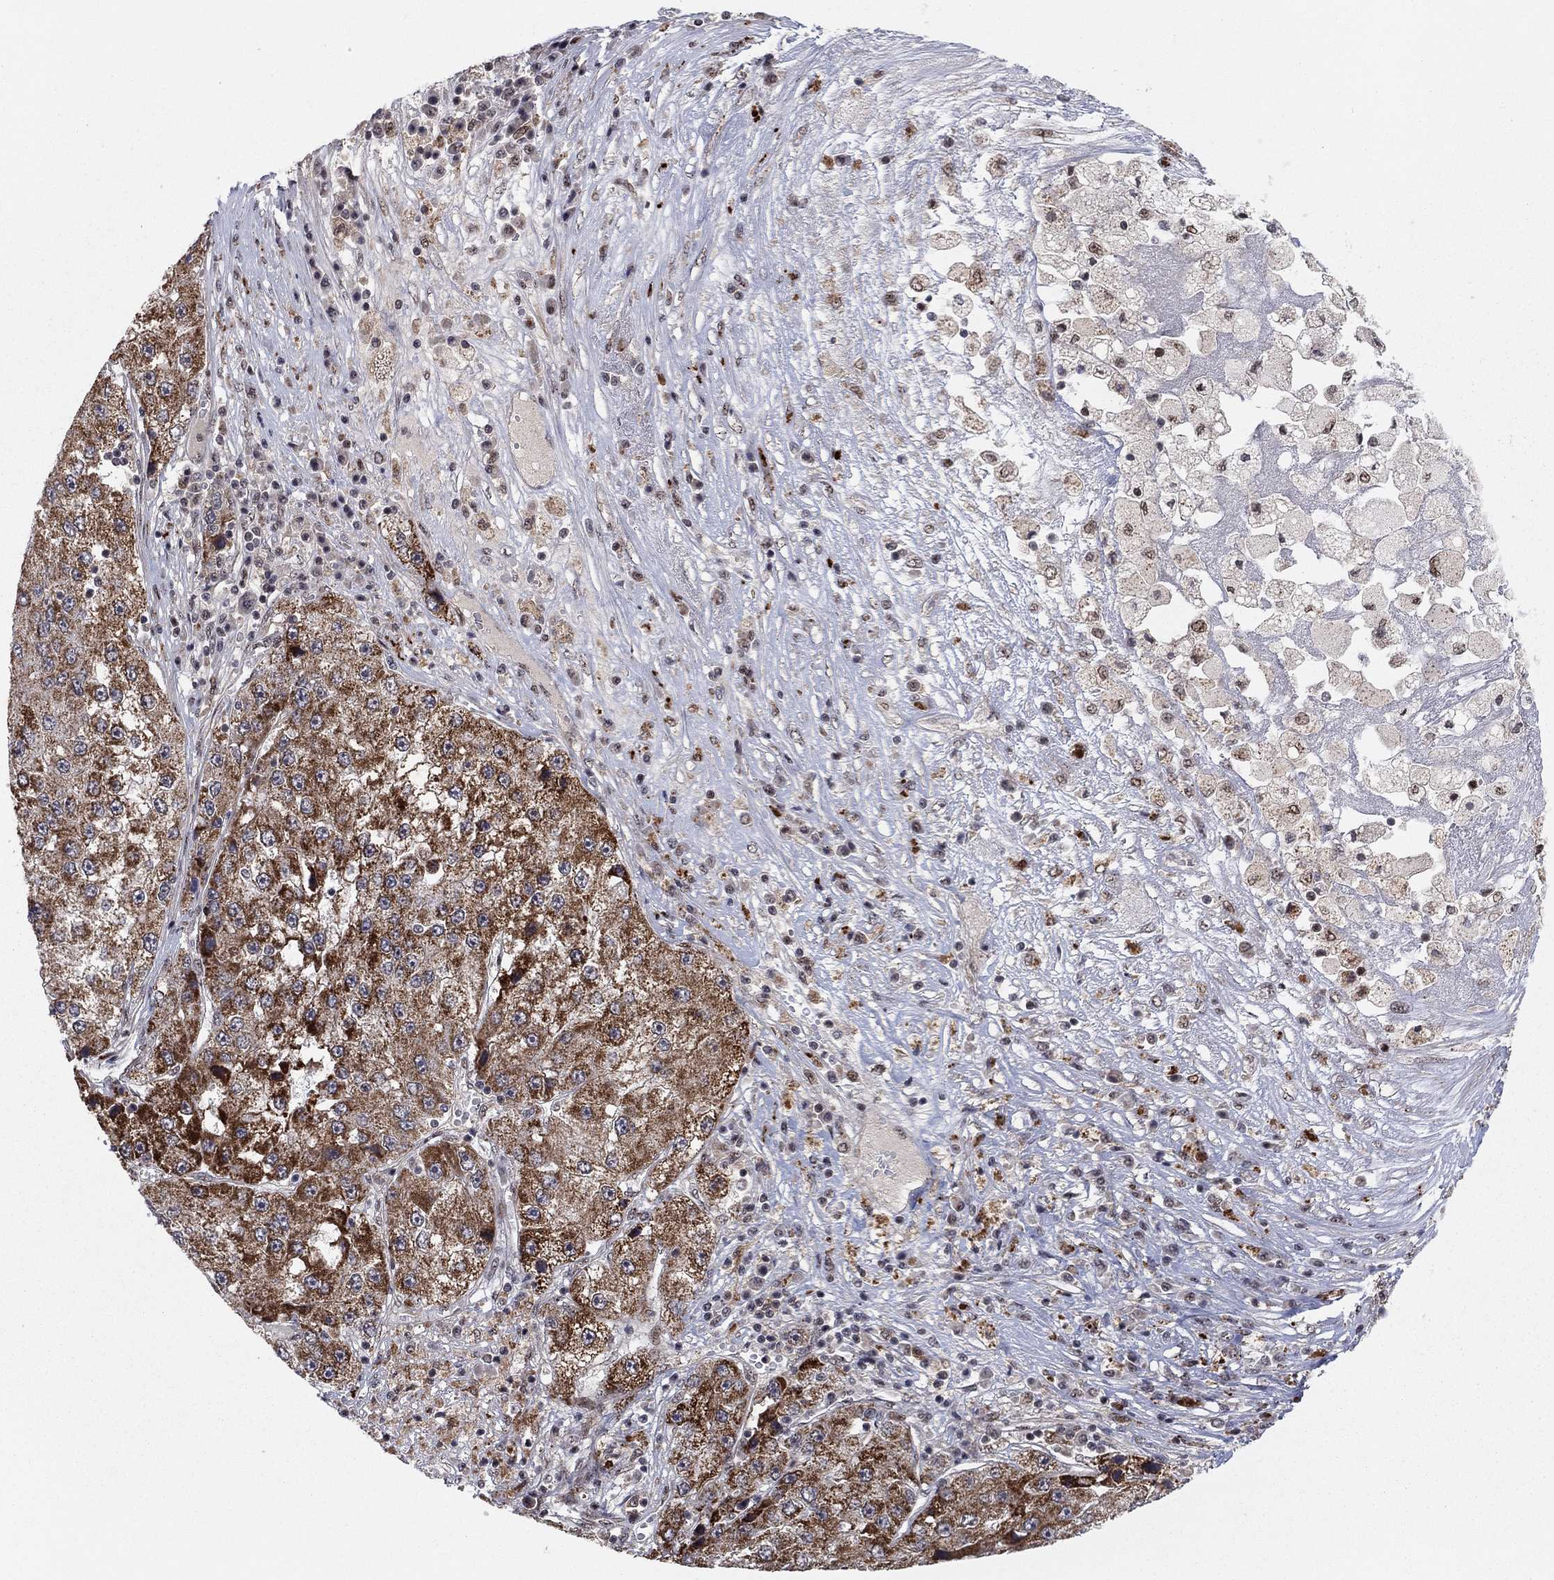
{"staining": {"intensity": "strong", "quantity": ">75%", "location": "cytoplasmic/membranous"}, "tissue": "liver cancer", "cell_type": "Tumor cells", "image_type": "cancer", "snomed": [{"axis": "morphology", "description": "Carcinoma, Hepatocellular, NOS"}, {"axis": "topography", "description": "Liver"}], "caption": "A high-resolution photomicrograph shows immunohistochemistry staining of hepatocellular carcinoma (liver), which shows strong cytoplasmic/membranous positivity in approximately >75% of tumor cells.", "gene": "ZNF395", "patient": {"sex": "female", "age": 73}}